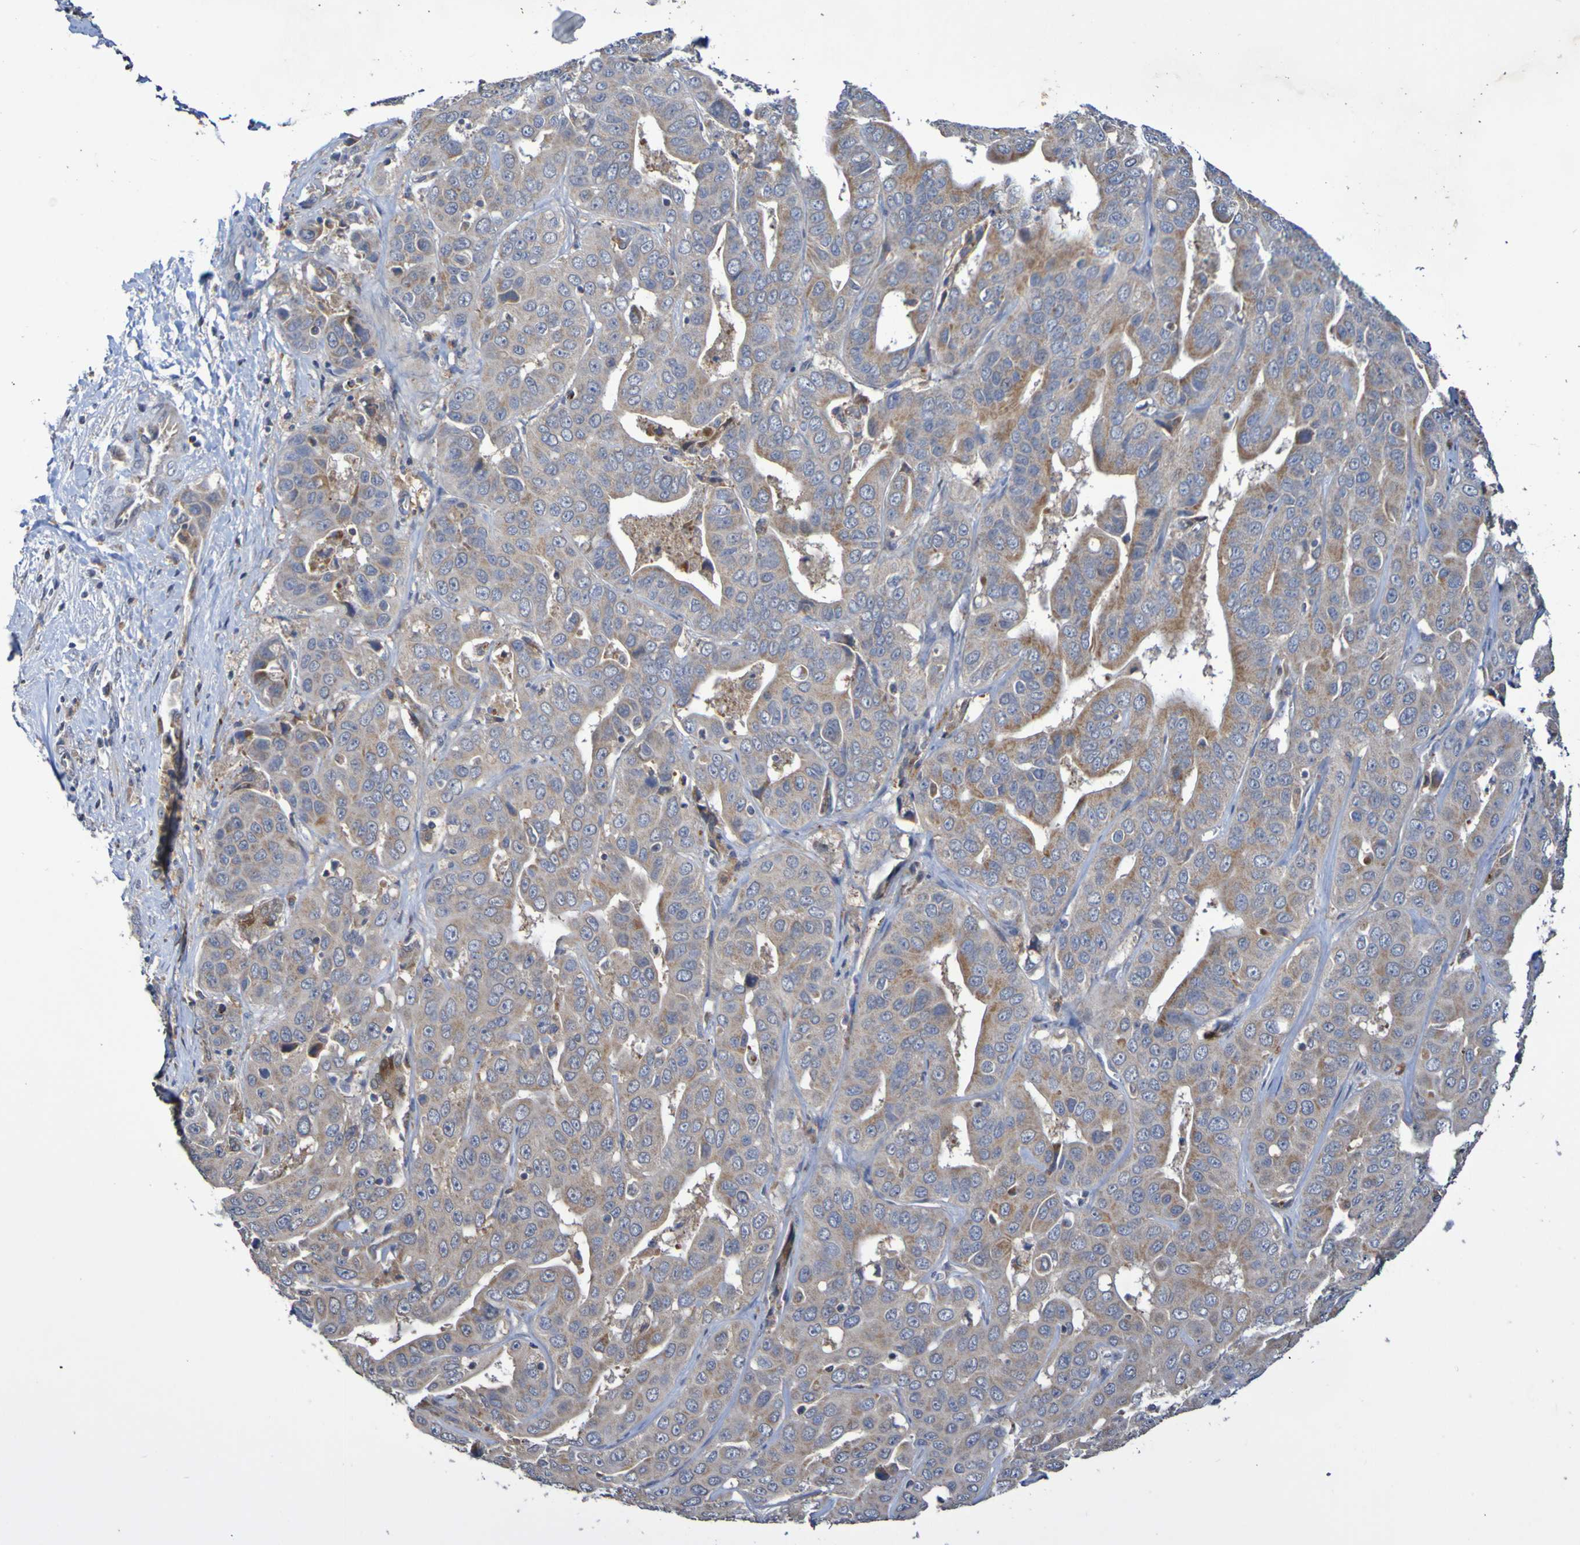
{"staining": {"intensity": "moderate", "quantity": "25%-75%", "location": "cytoplasmic/membranous"}, "tissue": "liver cancer", "cell_type": "Tumor cells", "image_type": "cancer", "snomed": [{"axis": "morphology", "description": "Cholangiocarcinoma"}, {"axis": "topography", "description": "Liver"}], "caption": "This image demonstrates immunohistochemistry staining of liver cancer, with medium moderate cytoplasmic/membranous expression in about 25%-75% of tumor cells.", "gene": "C3orf18", "patient": {"sex": "female", "age": 52}}